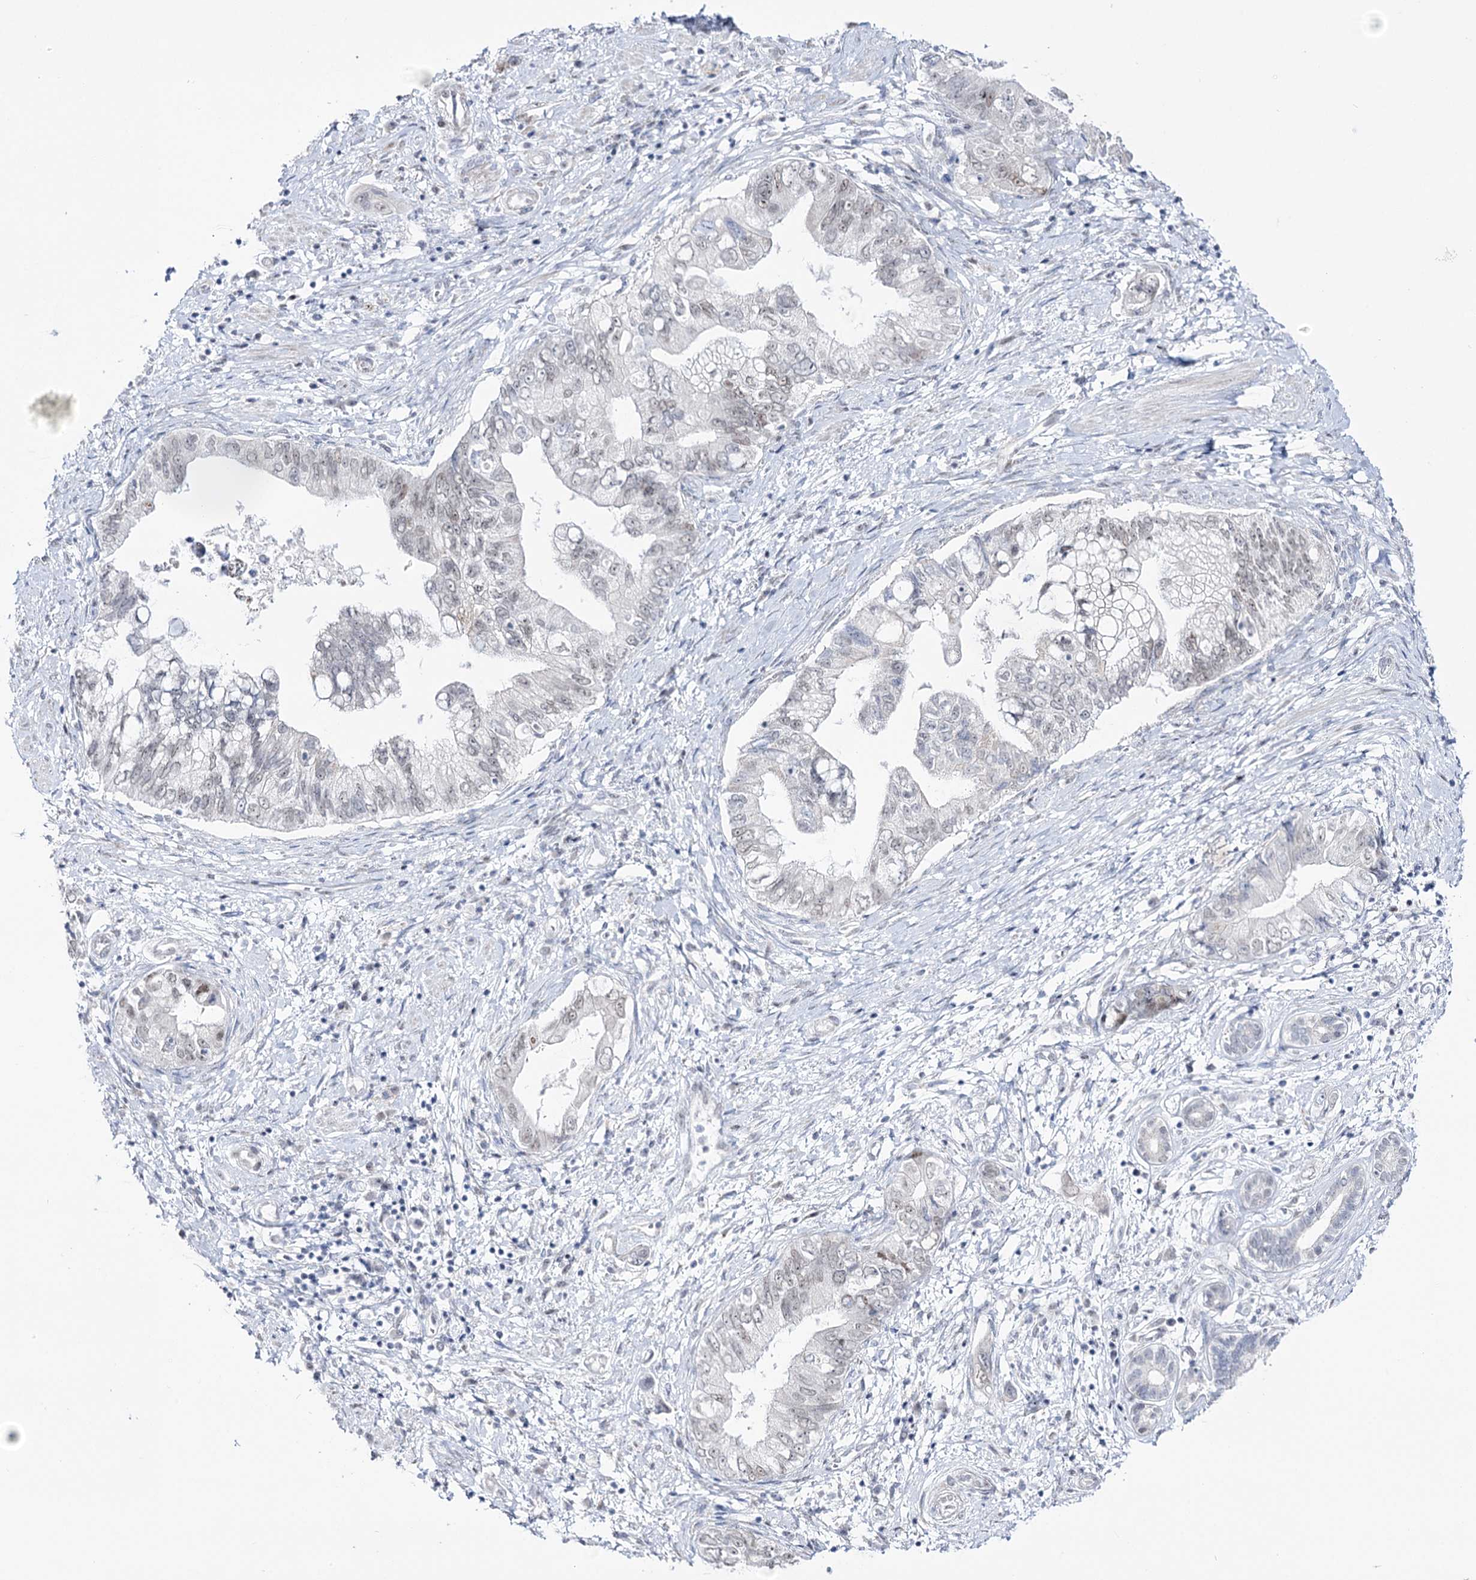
{"staining": {"intensity": "negative", "quantity": "none", "location": "none"}, "tissue": "pancreatic cancer", "cell_type": "Tumor cells", "image_type": "cancer", "snomed": [{"axis": "morphology", "description": "Adenocarcinoma, NOS"}, {"axis": "topography", "description": "Pancreas"}], "caption": "This micrograph is of pancreatic adenocarcinoma stained with immunohistochemistry (IHC) to label a protein in brown with the nuclei are counter-stained blue. There is no staining in tumor cells. (DAB (3,3'-diaminobenzidine) IHC with hematoxylin counter stain).", "gene": "RBM15B", "patient": {"sex": "female", "age": 73}}